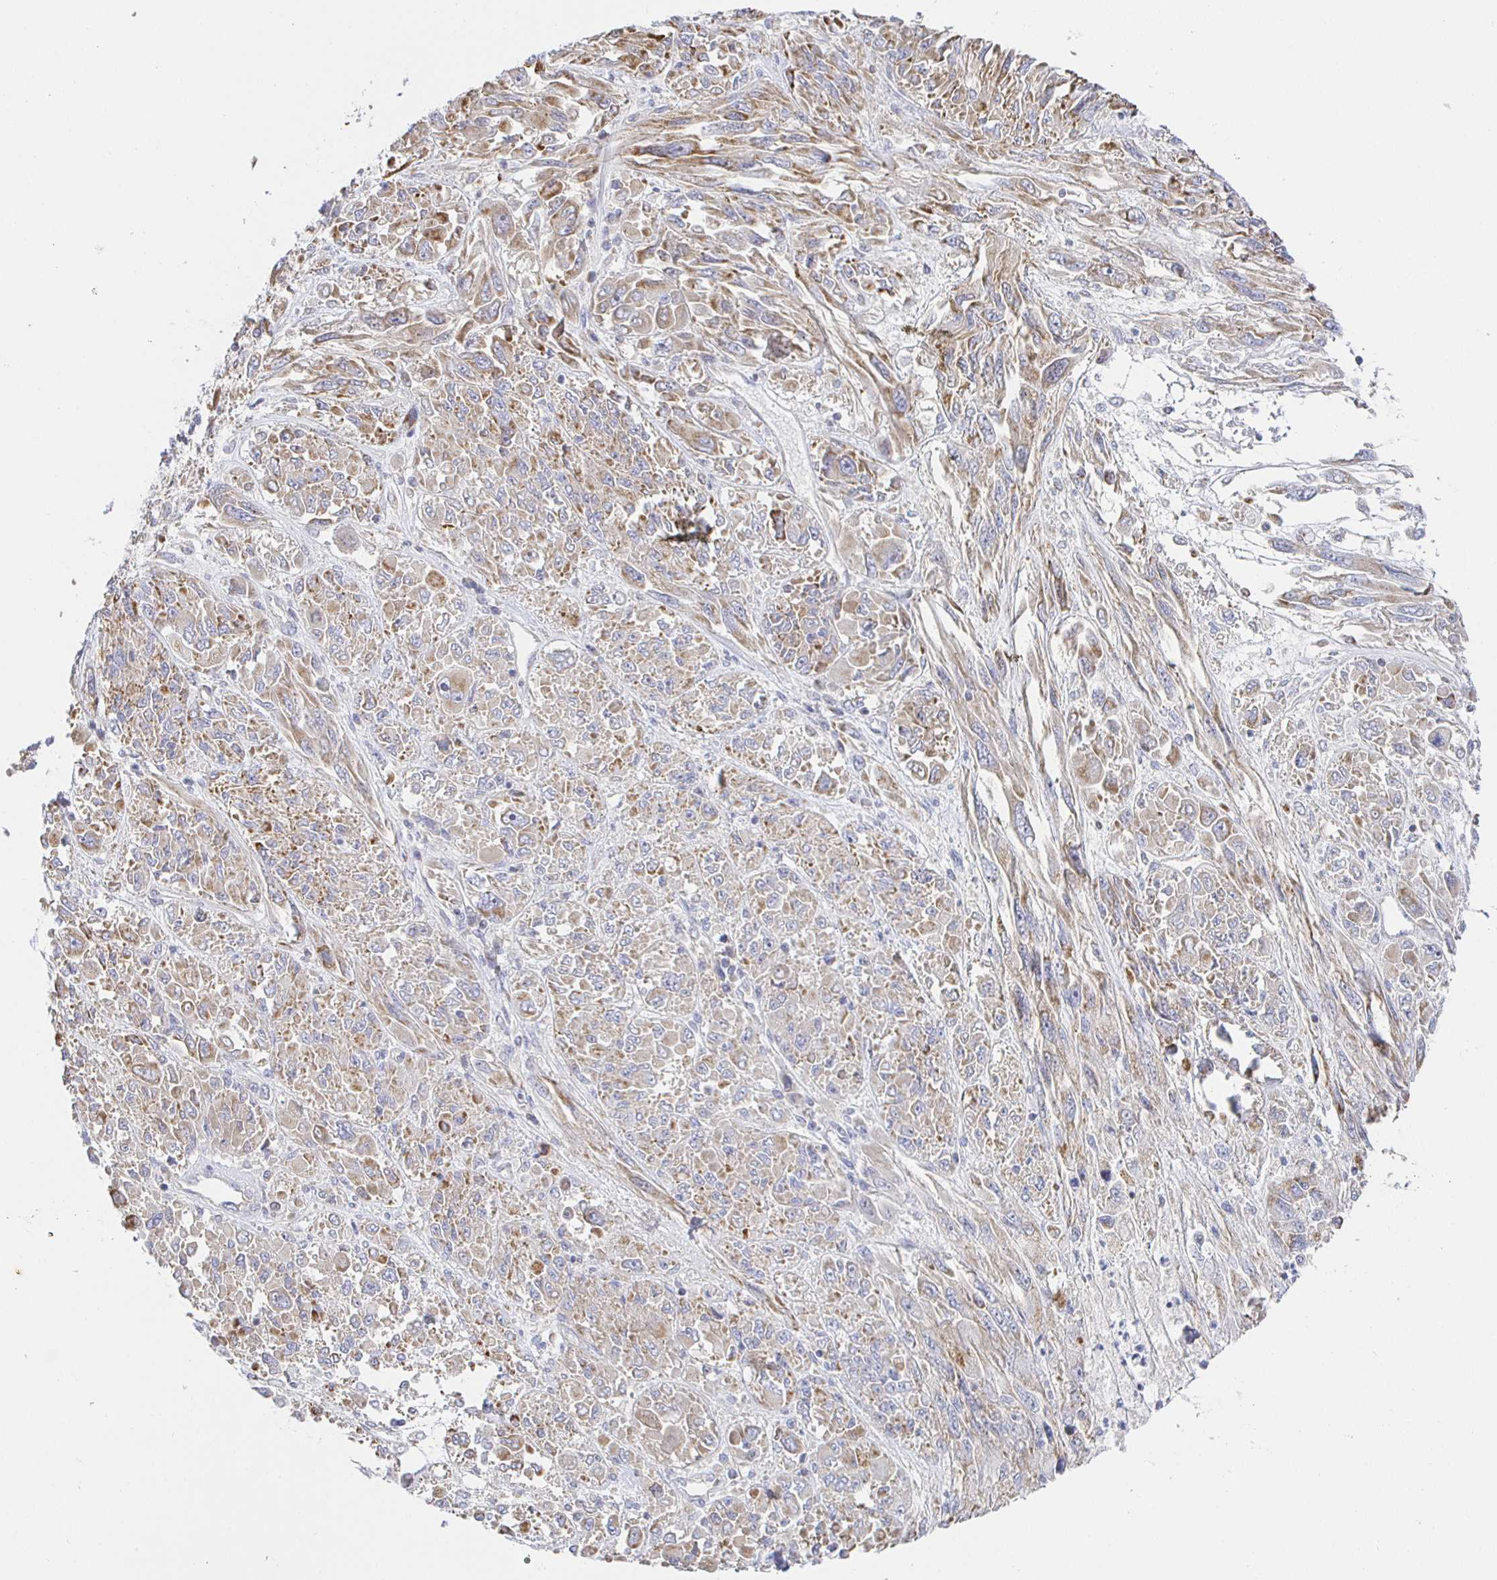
{"staining": {"intensity": "weak", "quantity": "25%-75%", "location": "cytoplasmic/membranous"}, "tissue": "melanoma", "cell_type": "Tumor cells", "image_type": "cancer", "snomed": [{"axis": "morphology", "description": "Malignant melanoma, NOS"}, {"axis": "topography", "description": "Skin"}], "caption": "A brown stain highlights weak cytoplasmic/membranous positivity of a protein in human melanoma tumor cells.", "gene": "SYNGR4", "patient": {"sex": "female", "age": 91}}